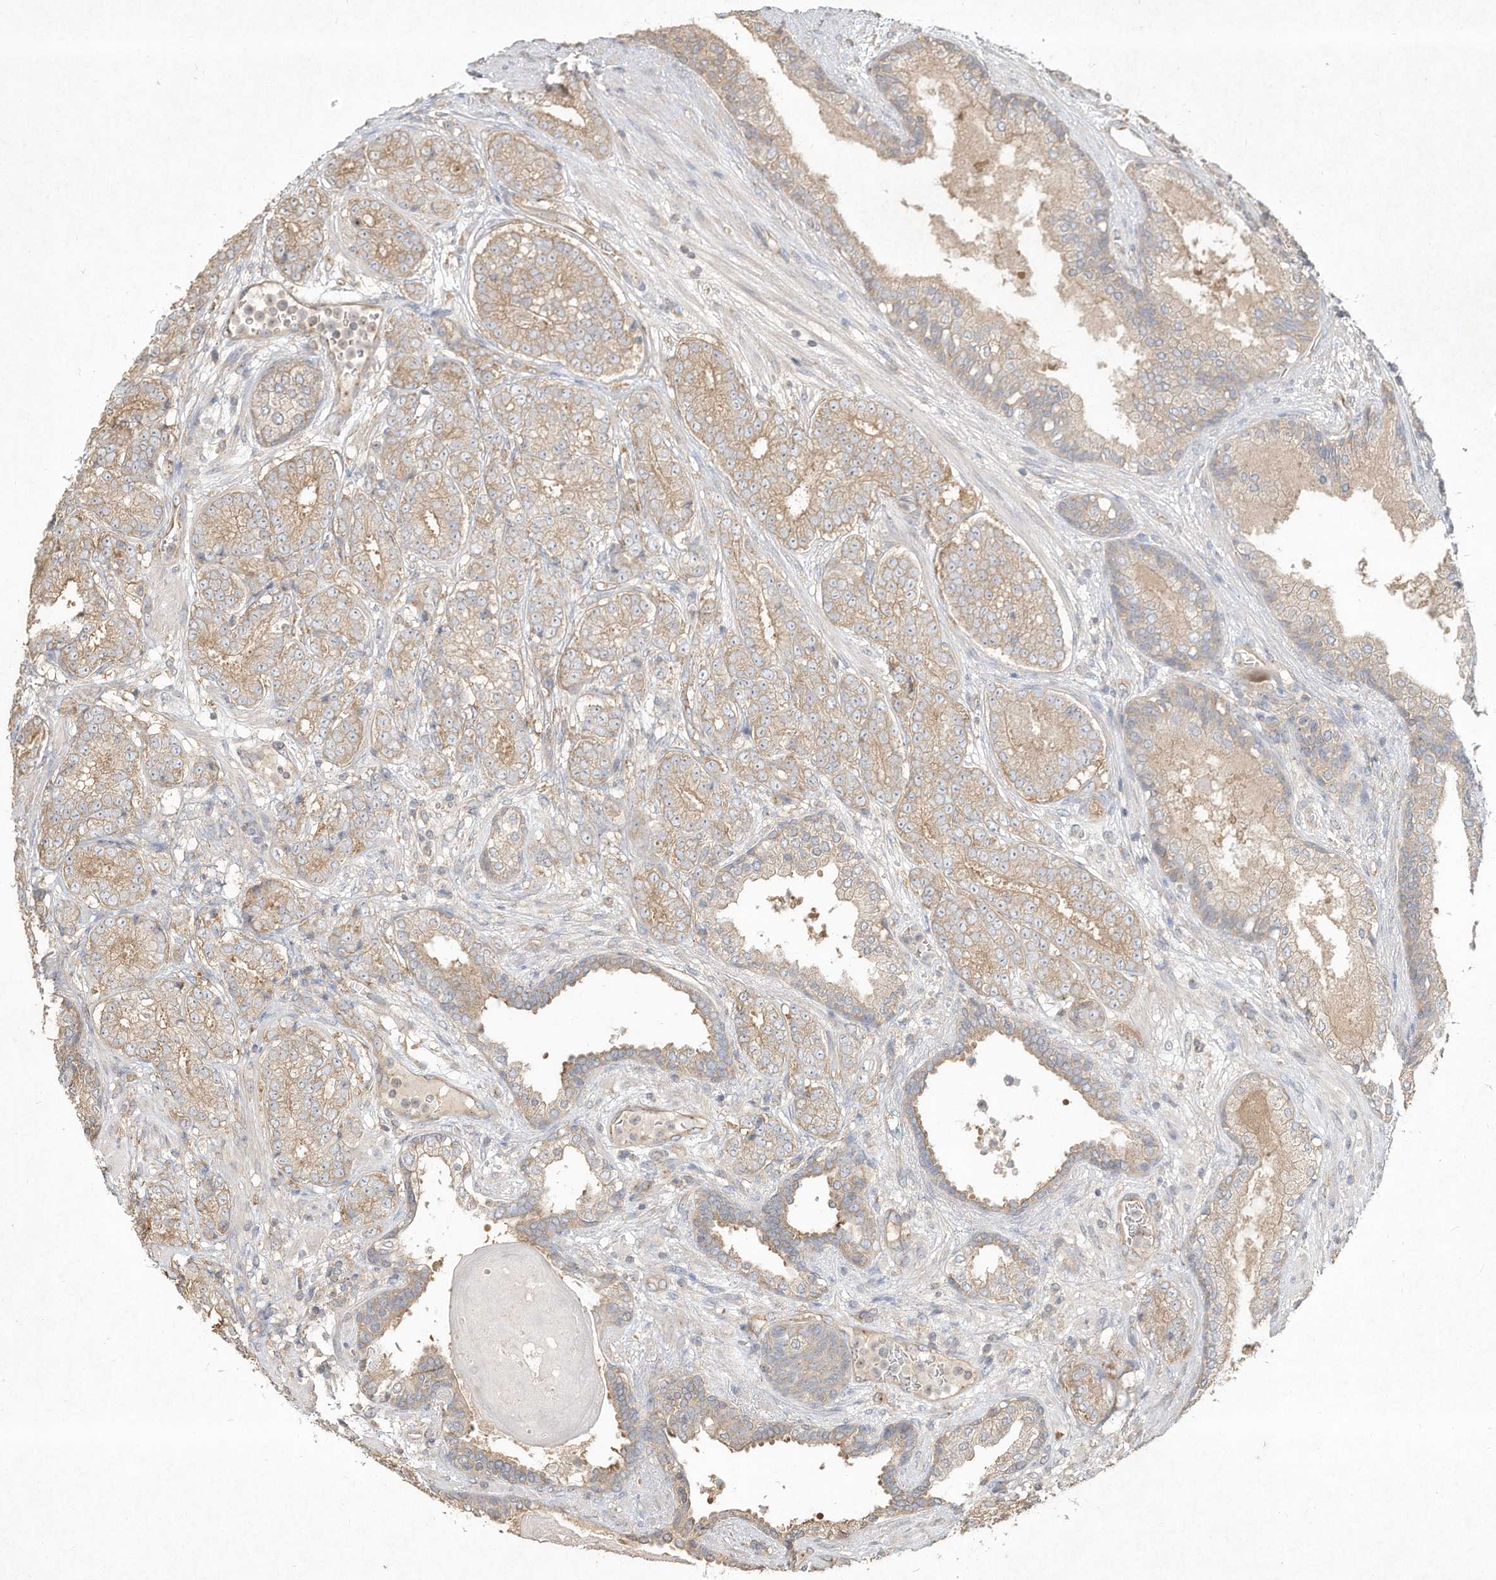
{"staining": {"intensity": "weak", "quantity": ">75%", "location": "cytoplasmic/membranous"}, "tissue": "prostate cancer", "cell_type": "Tumor cells", "image_type": "cancer", "snomed": [{"axis": "morphology", "description": "Adenocarcinoma, High grade"}, {"axis": "topography", "description": "Prostate"}], "caption": "Protein expression analysis of human prostate cancer reveals weak cytoplasmic/membranous expression in about >75% of tumor cells.", "gene": "DYNC1I2", "patient": {"sex": "male", "age": 61}}